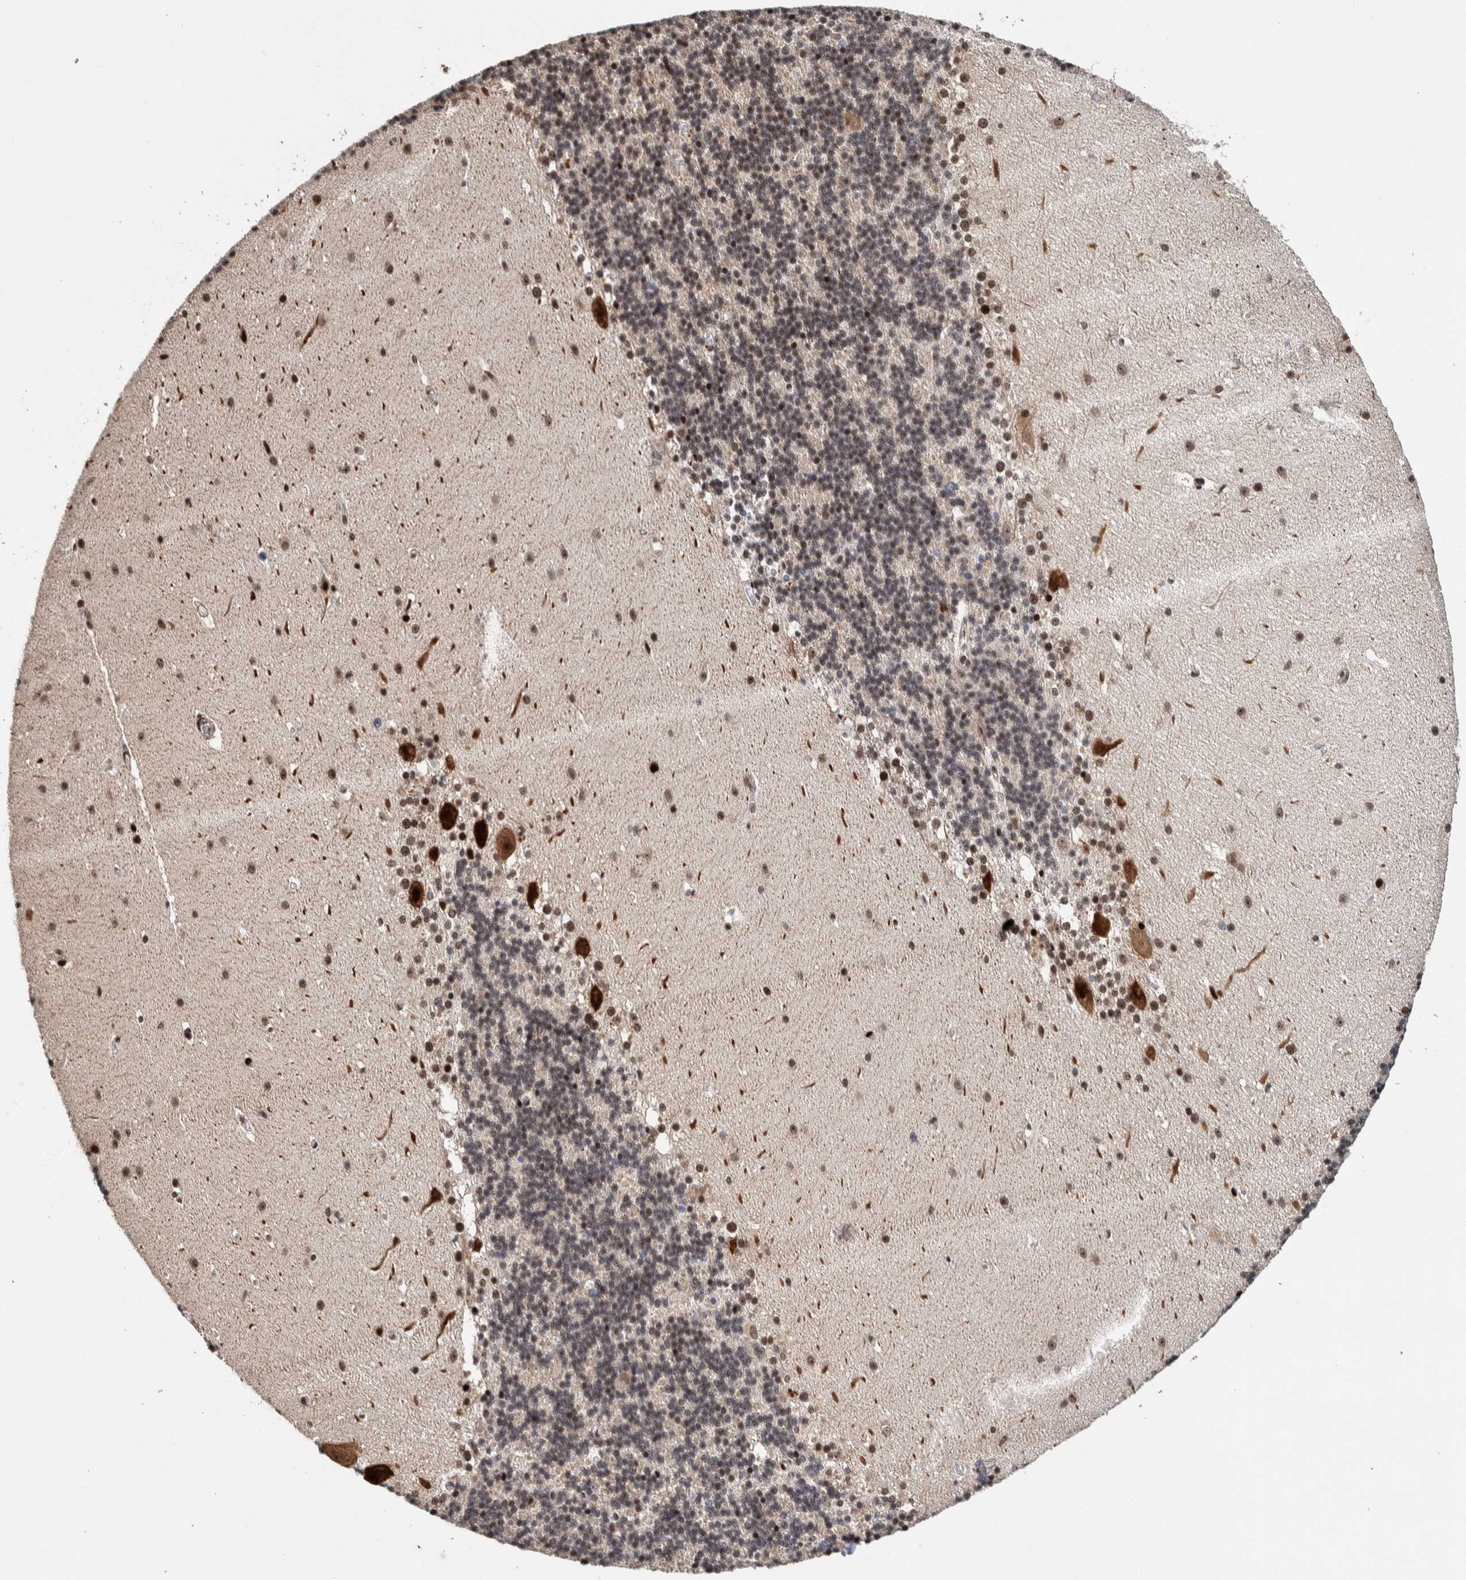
{"staining": {"intensity": "moderate", "quantity": "<25%", "location": "nuclear"}, "tissue": "cerebellum", "cell_type": "Cells in granular layer", "image_type": "normal", "snomed": [{"axis": "morphology", "description": "Normal tissue, NOS"}, {"axis": "topography", "description": "Cerebellum"}], "caption": "Immunohistochemical staining of normal cerebellum reveals <25% levels of moderate nuclear protein positivity in approximately <25% of cells in granular layer.", "gene": "CHD4", "patient": {"sex": "female", "age": 19}}